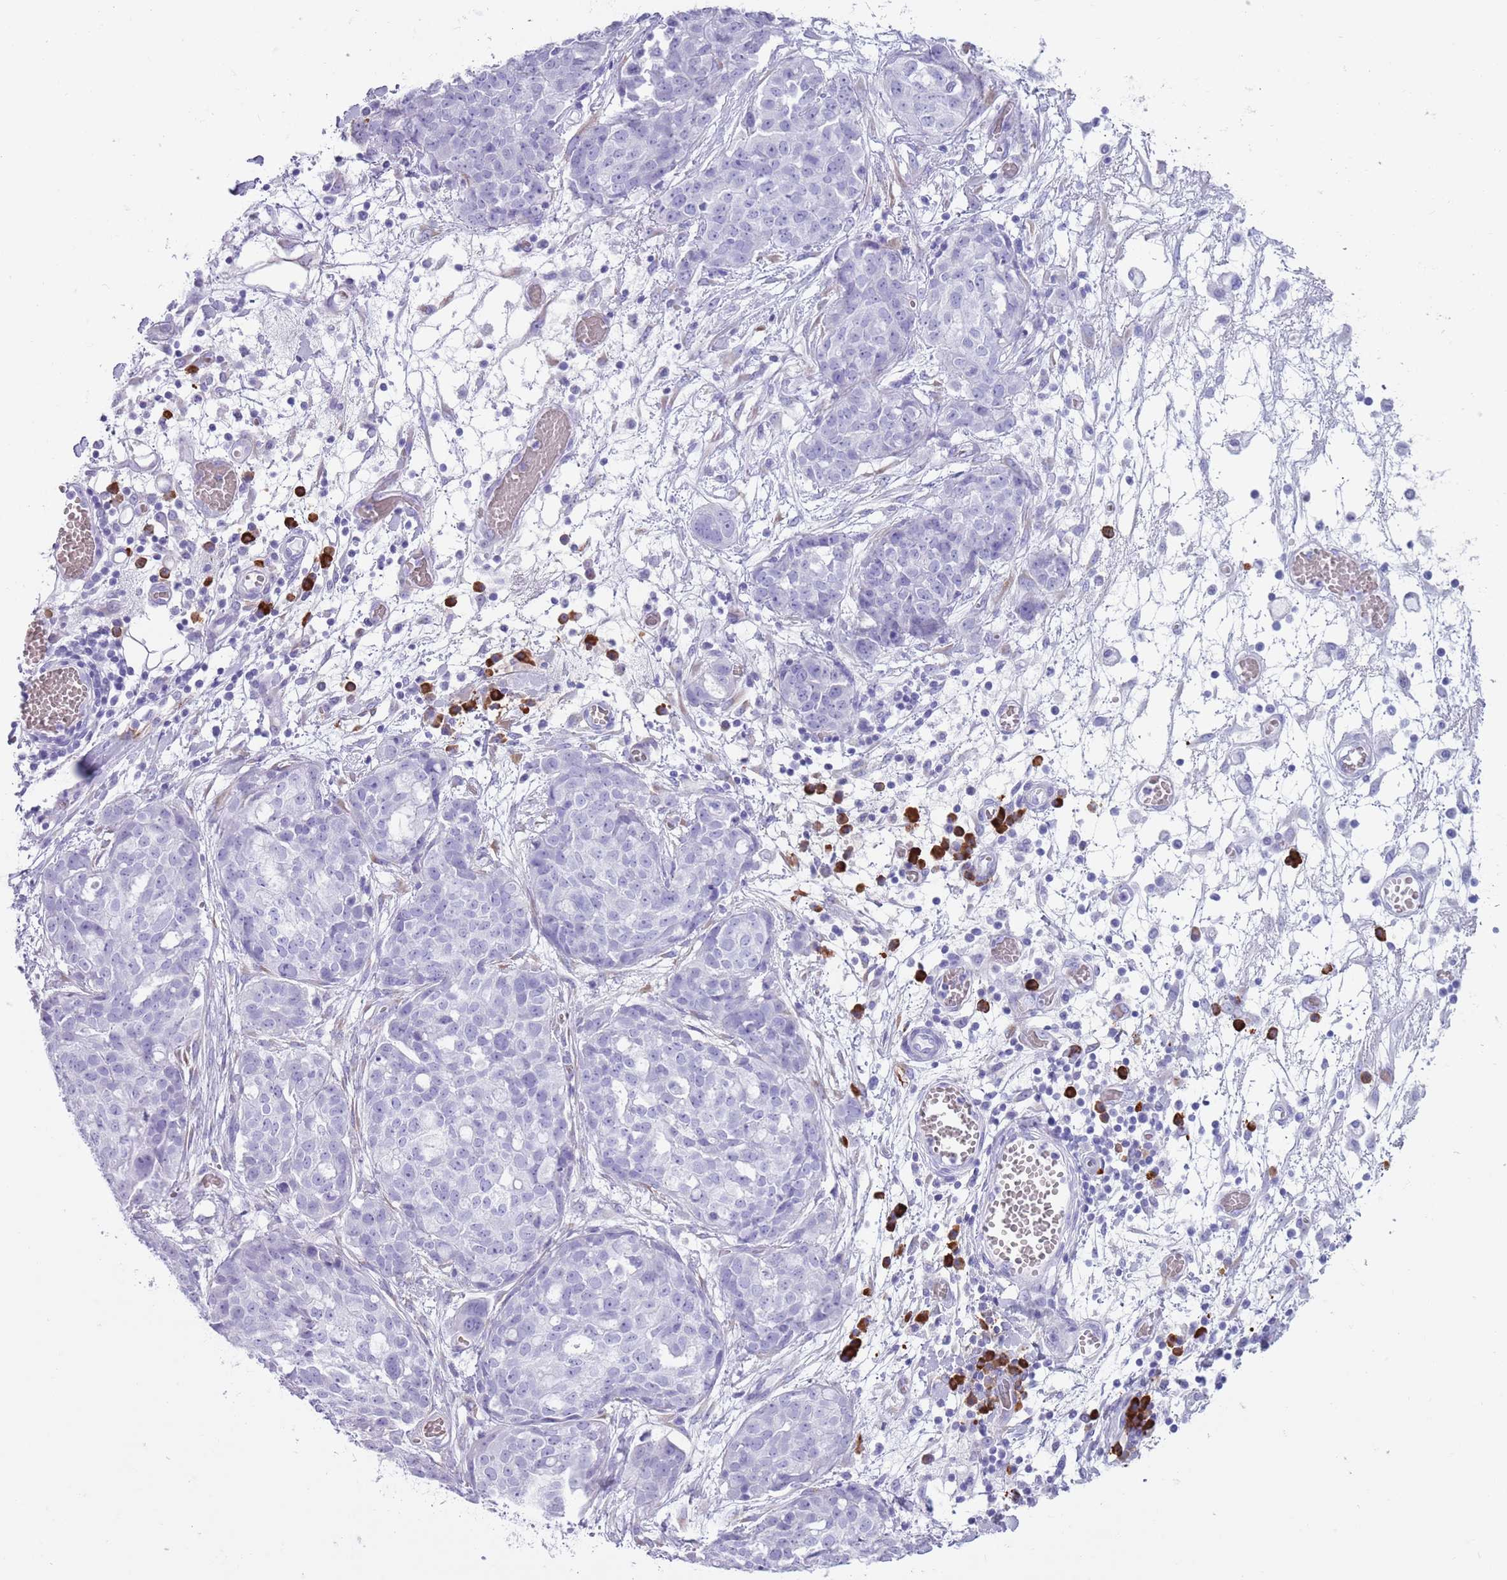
{"staining": {"intensity": "negative", "quantity": "none", "location": "none"}, "tissue": "ovarian cancer", "cell_type": "Tumor cells", "image_type": "cancer", "snomed": [{"axis": "morphology", "description": "Cystadenocarcinoma, serous, NOS"}, {"axis": "topography", "description": "Soft tissue"}, {"axis": "topography", "description": "Ovary"}], "caption": "Immunohistochemistry histopathology image of neoplastic tissue: ovarian cancer (serous cystadenocarcinoma) stained with DAB (3,3'-diaminobenzidine) displays no significant protein staining in tumor cells.", "gene": "LY6G5B", "patient": {"sex": "female", "age": 57}}